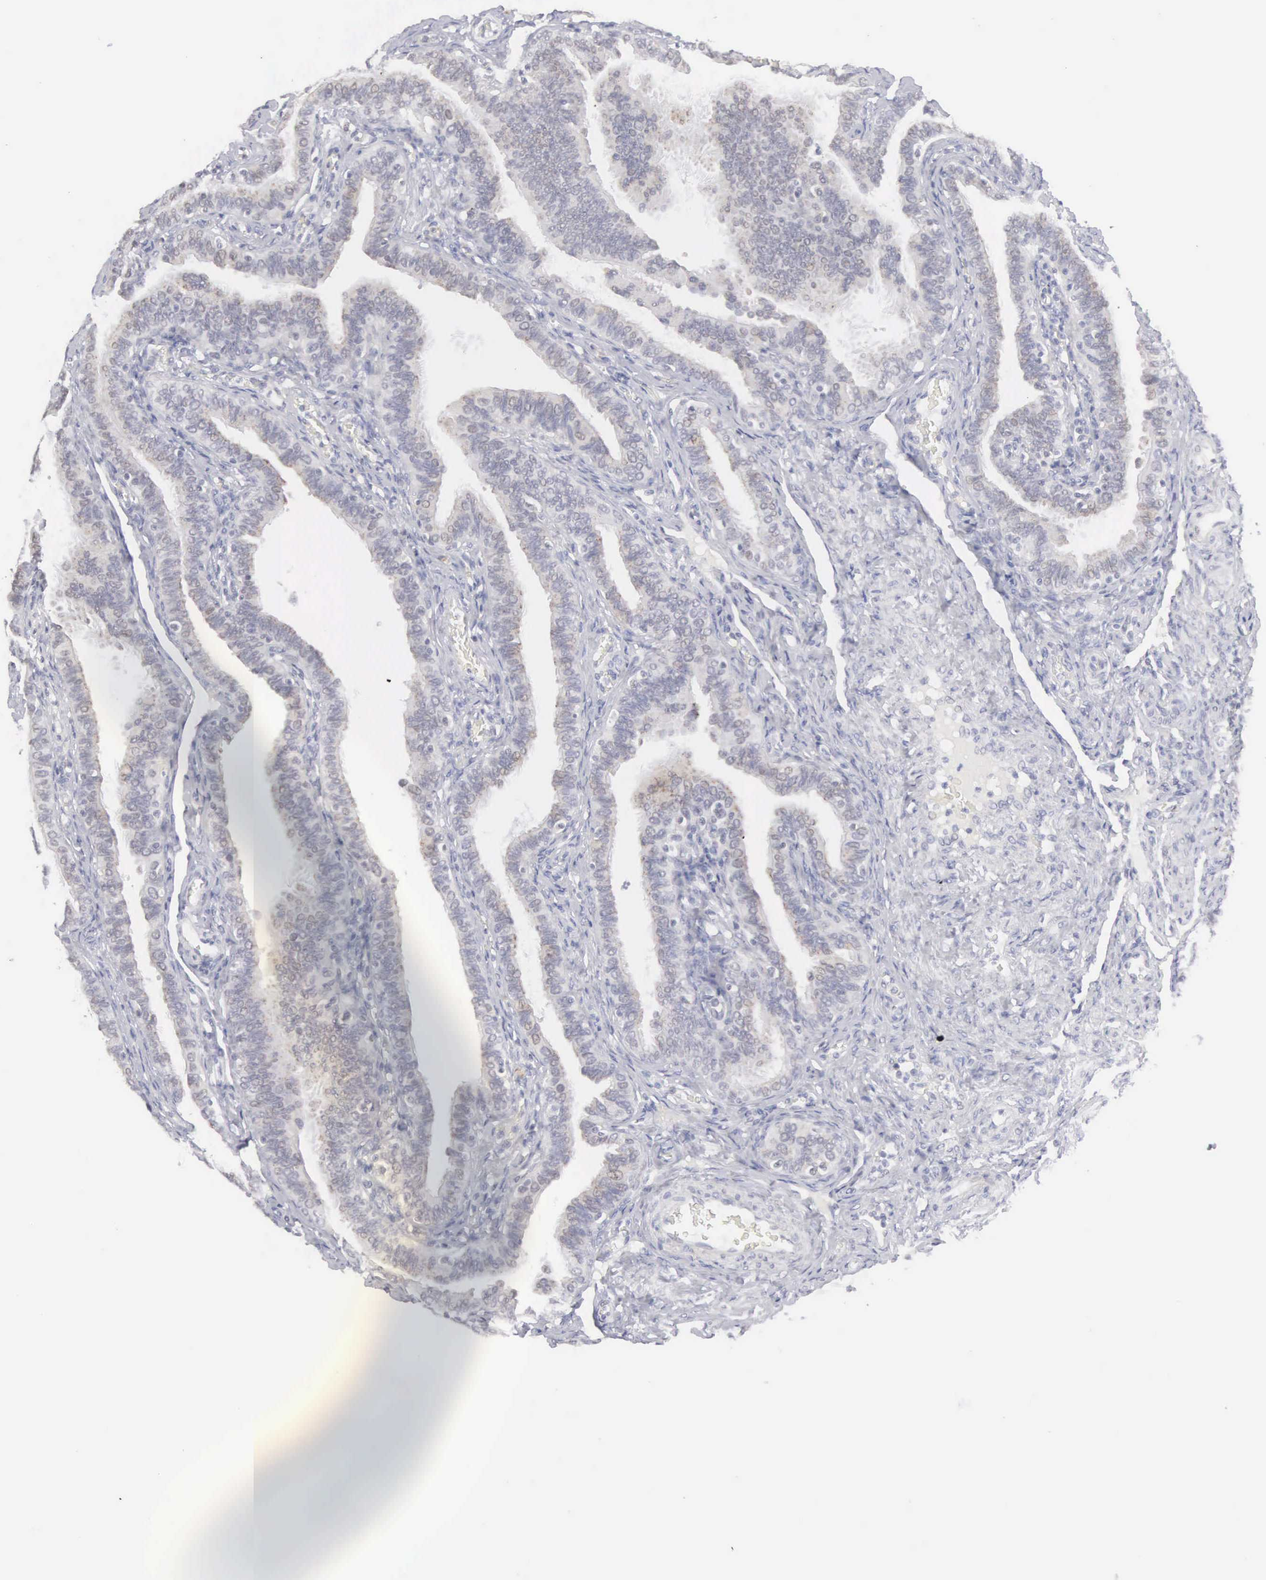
{"staining": {"intensity": "weak", "quantity": "25%-75%", "location": "cytoplasmic/membranous"}, "tissue": "fallopian tube", "cell_type": "Glandular cells", "image_type": "normal", "snomed": [{"axis": "morphology", "description": "Normal tissue, NOS"}, {"axis": "topography", "description": "Fallopian tube"}], "caption": "A micrograph of human fallopian tube stained for a protein shows weak cytoplasmic/membranous brown staining in glandular cells. (Stains: DAB (3,3'-diaminobenzidine) in brown, nuclei in blue, Microscopy: brightfield microscopy at high magnification).", "gene": "MNAT1", "patient": {"sex": "female", "age": 38}}